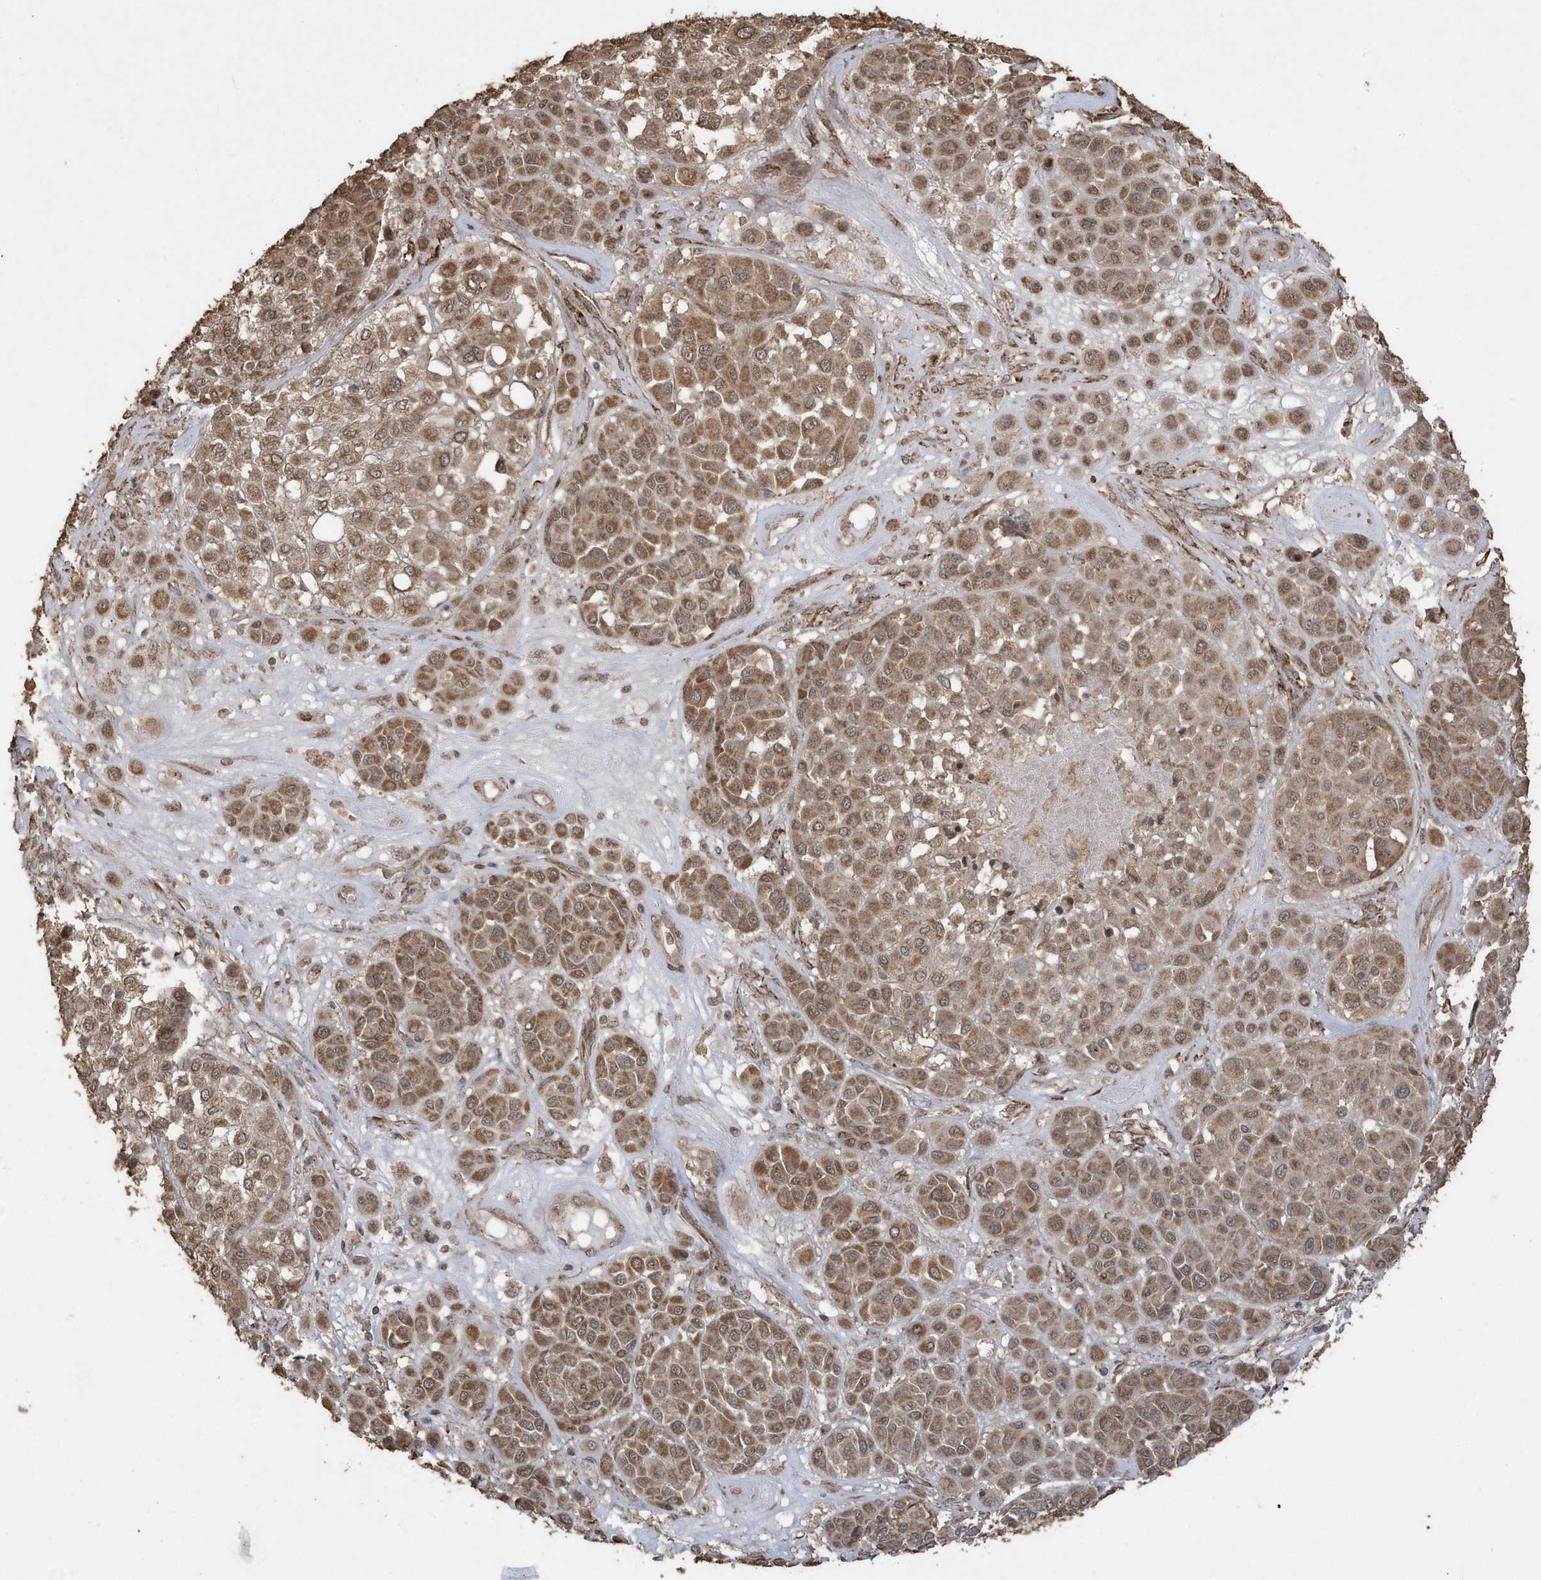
{"staining": {"intensity": "moderate", "quantity": ">75%", "location": "cytoplasmic/membranous"}, "tissue": "melanoma", "cell_type": "Tumor cells", "image_type": "cancer", "snomed": [{"axis": "morphology", "description": "Malignant melanoma, Metastatic site"}, {"axis": "topography", "description": "Soft tissue"}], "caption": "There is medium levels of moderate cytoplasmic/membranous positivity in tumor cells of malignant melanoma (metastatic site), as demonstrated by immunohistochemical staining (brown color).", "gene": "PAXBP1", "patient": {"sex": "male", "age": 41}}